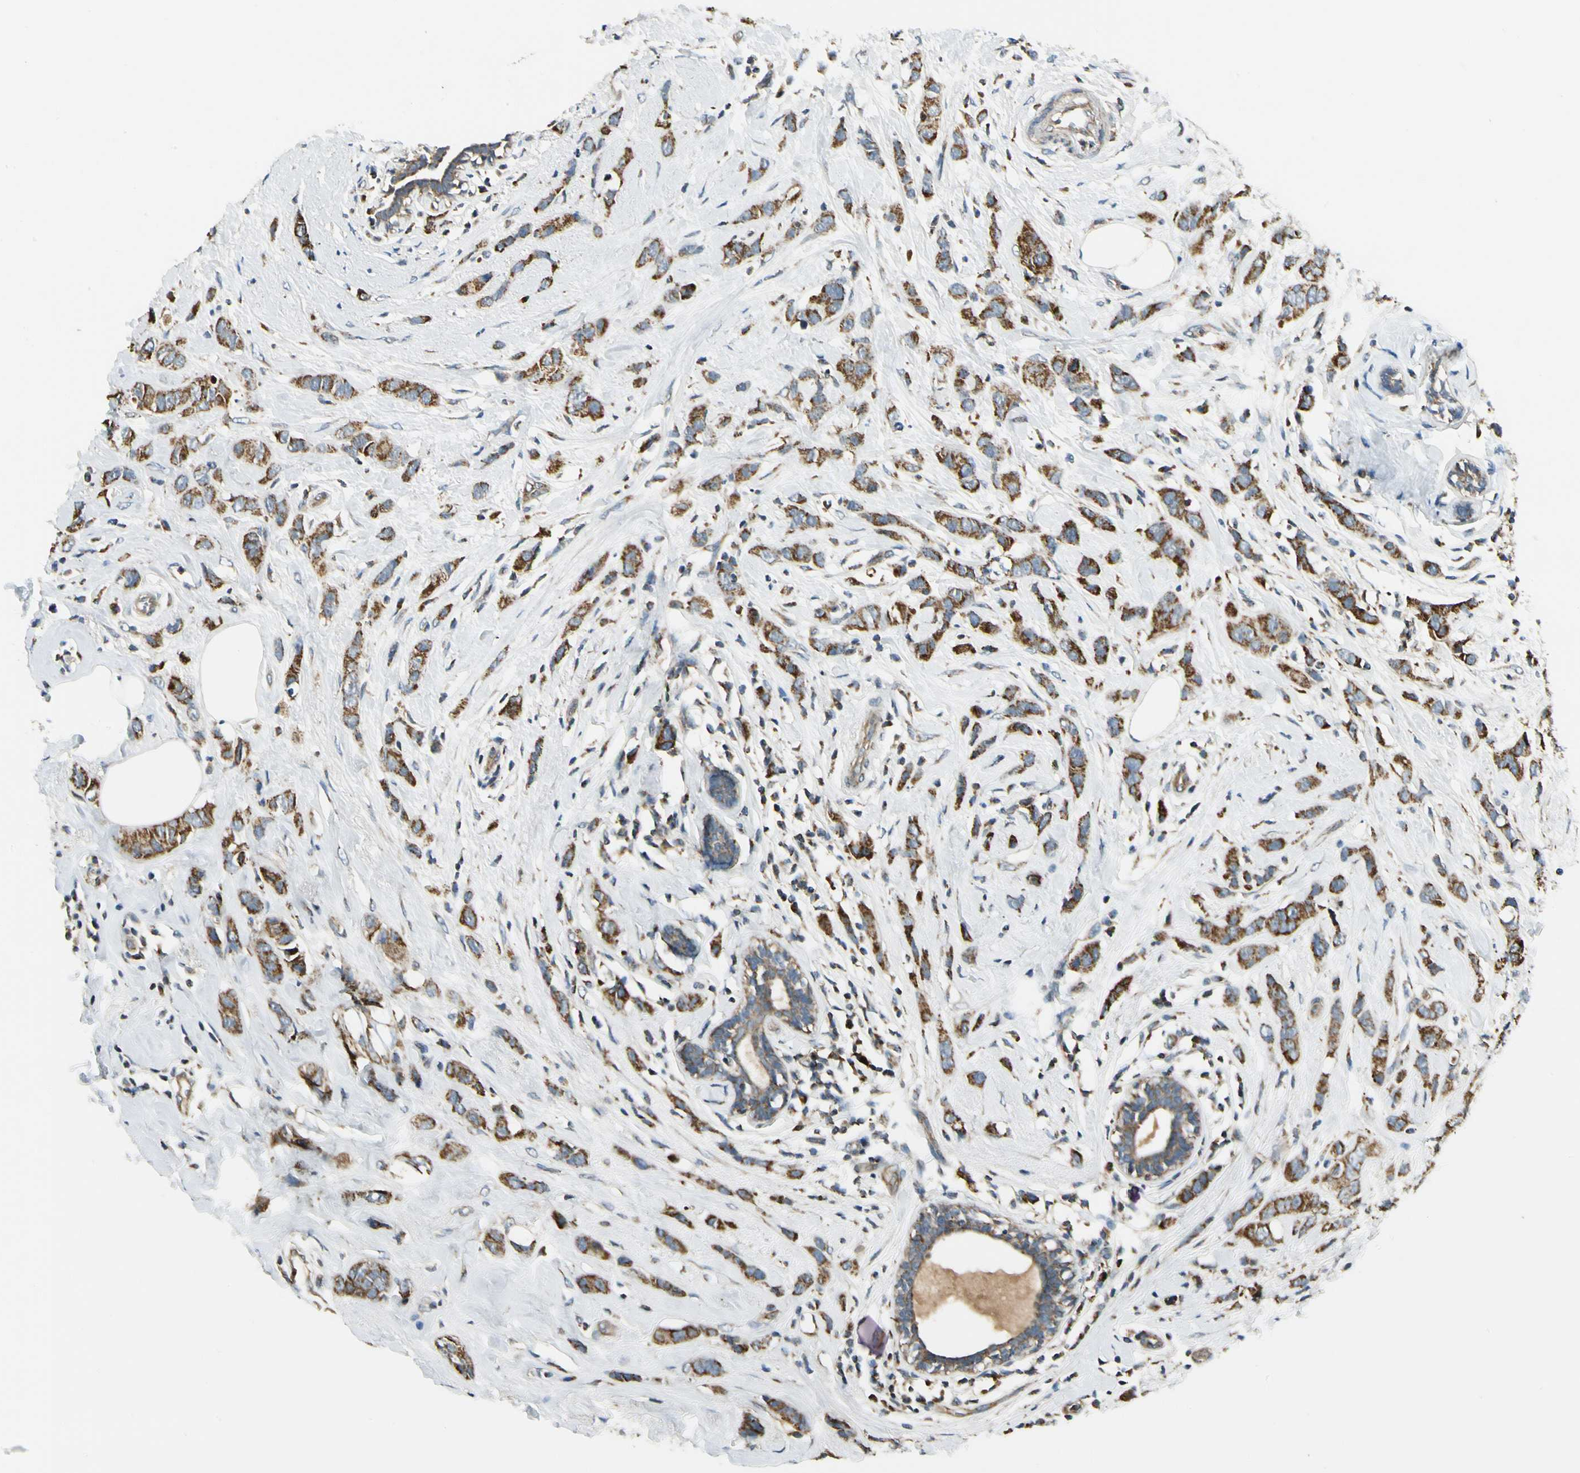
{"staining": {"intensity": "strong", "quantity": ">75%", "location": "cytoplasmic/membranous"}, "tissue": "breast cancer", "cell_type": "Tumor cells", "image_type": "cancer", "snomed": [{"axis": "morphology", "description": "Normal tissue, NOS"}, {"axis": "morphology", "description": "Duct carcinoma"}, {"axis": "topography", "description": "Breast"}], "caption": "Immunohistochemistry of breast cancer displays high levels of strong cytoplasmic/membranous positivity in approximately >75% of tumor cells.", "gene": "EPHB3", "patient": {"sex": "female", "age": 50}}